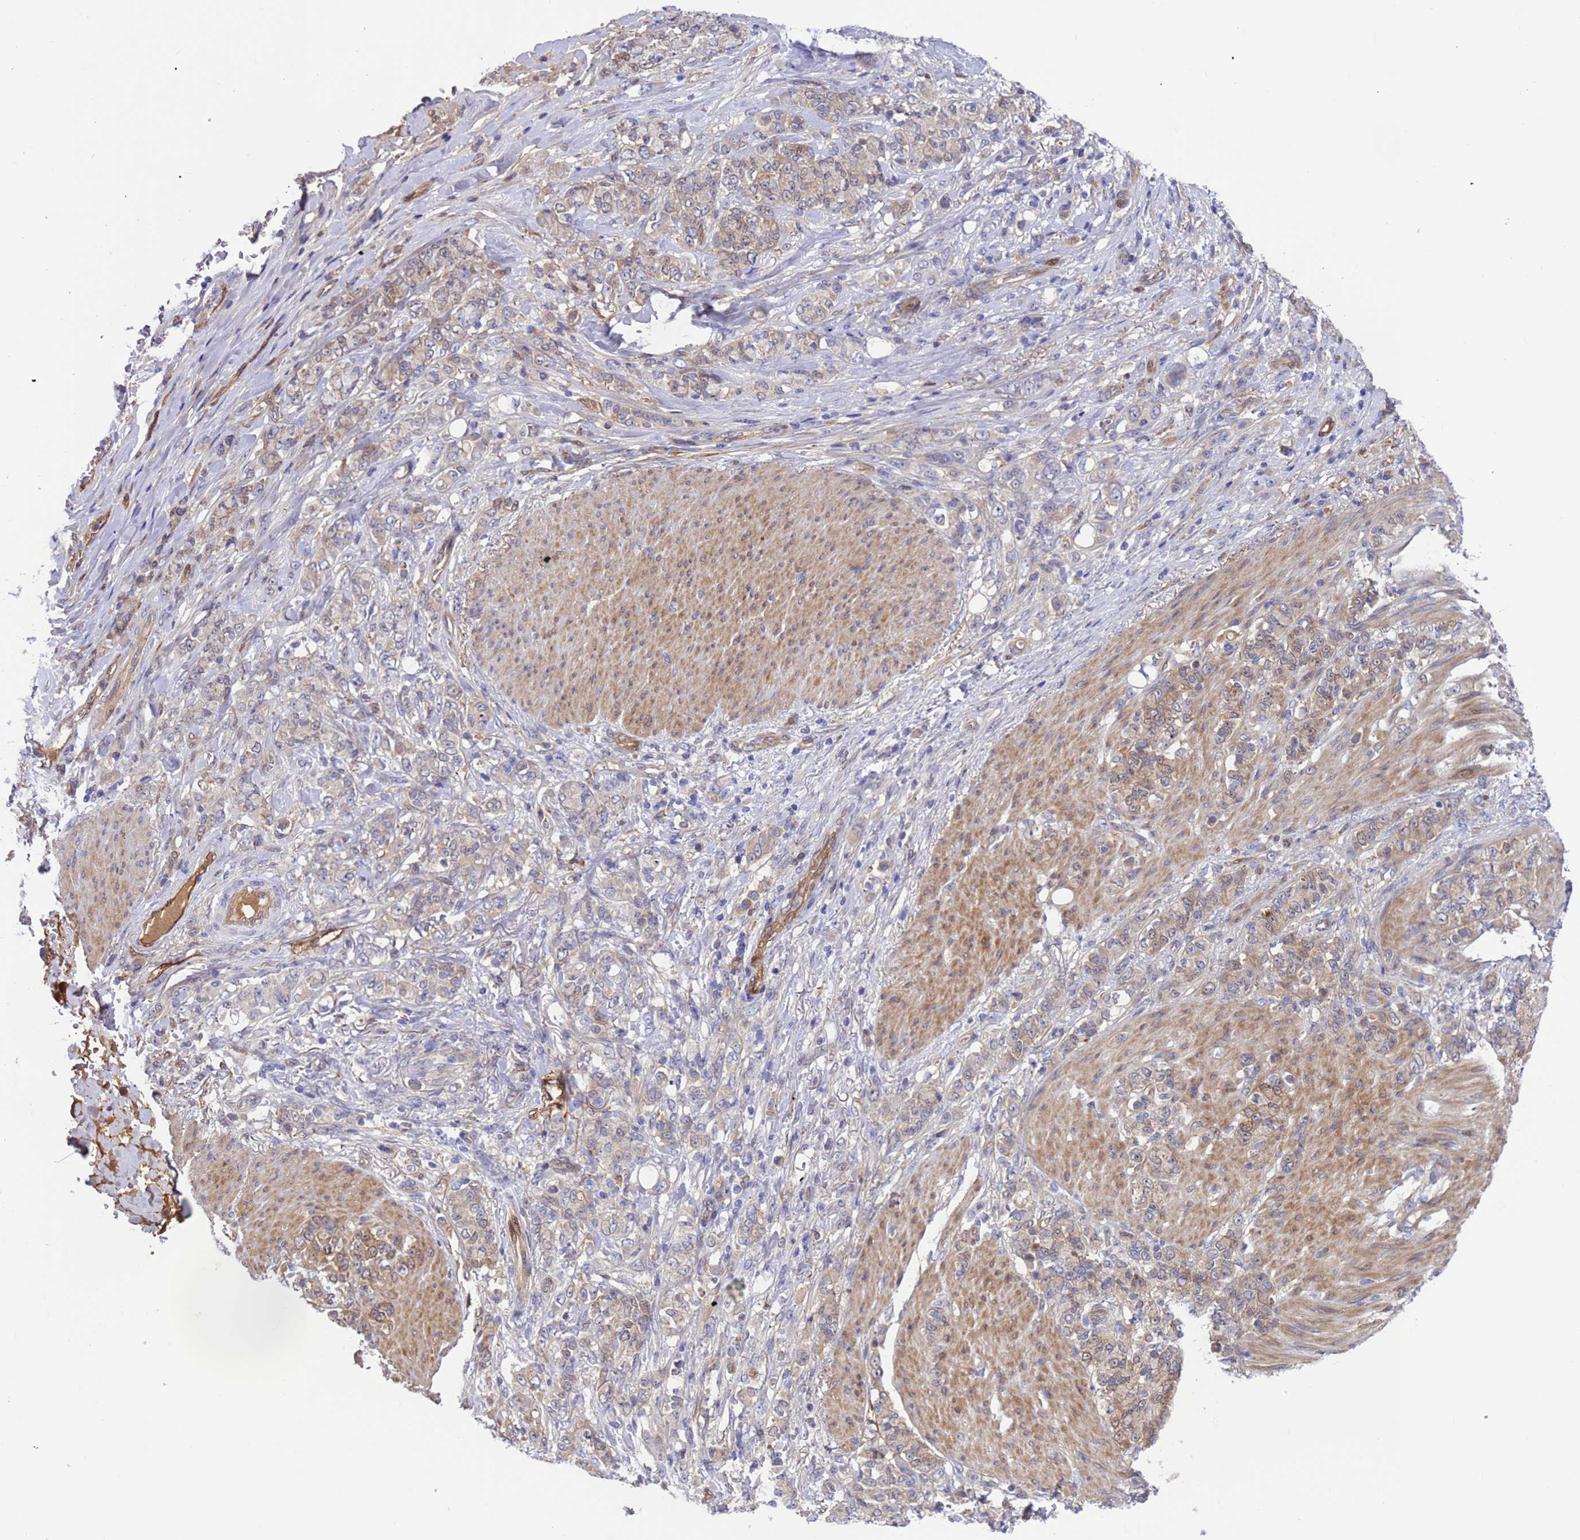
{"staining": {"intensity": "weak", "quantity": "25%-75%", "location": "cytoplasmic/membranous"}, "tissue": "stomach cancer", "cell_type": "Tumor cells", "image_type": "cancer", "snomed": [{"axis": "morphology", "description": "Adenocarcinoma, NOS"}, {"axis": "topography", "description": "Stomach"}], "caption": "High-power microscopy captured an immunohistochemistry (IHC) image of adenocarcinoma (stomach), revealing weak cytoplasmic/membranous expression in about 25%-75% of tumor cells.", "gene": "FOXRED1", "patient": {"sex": "female", "age": 79}}